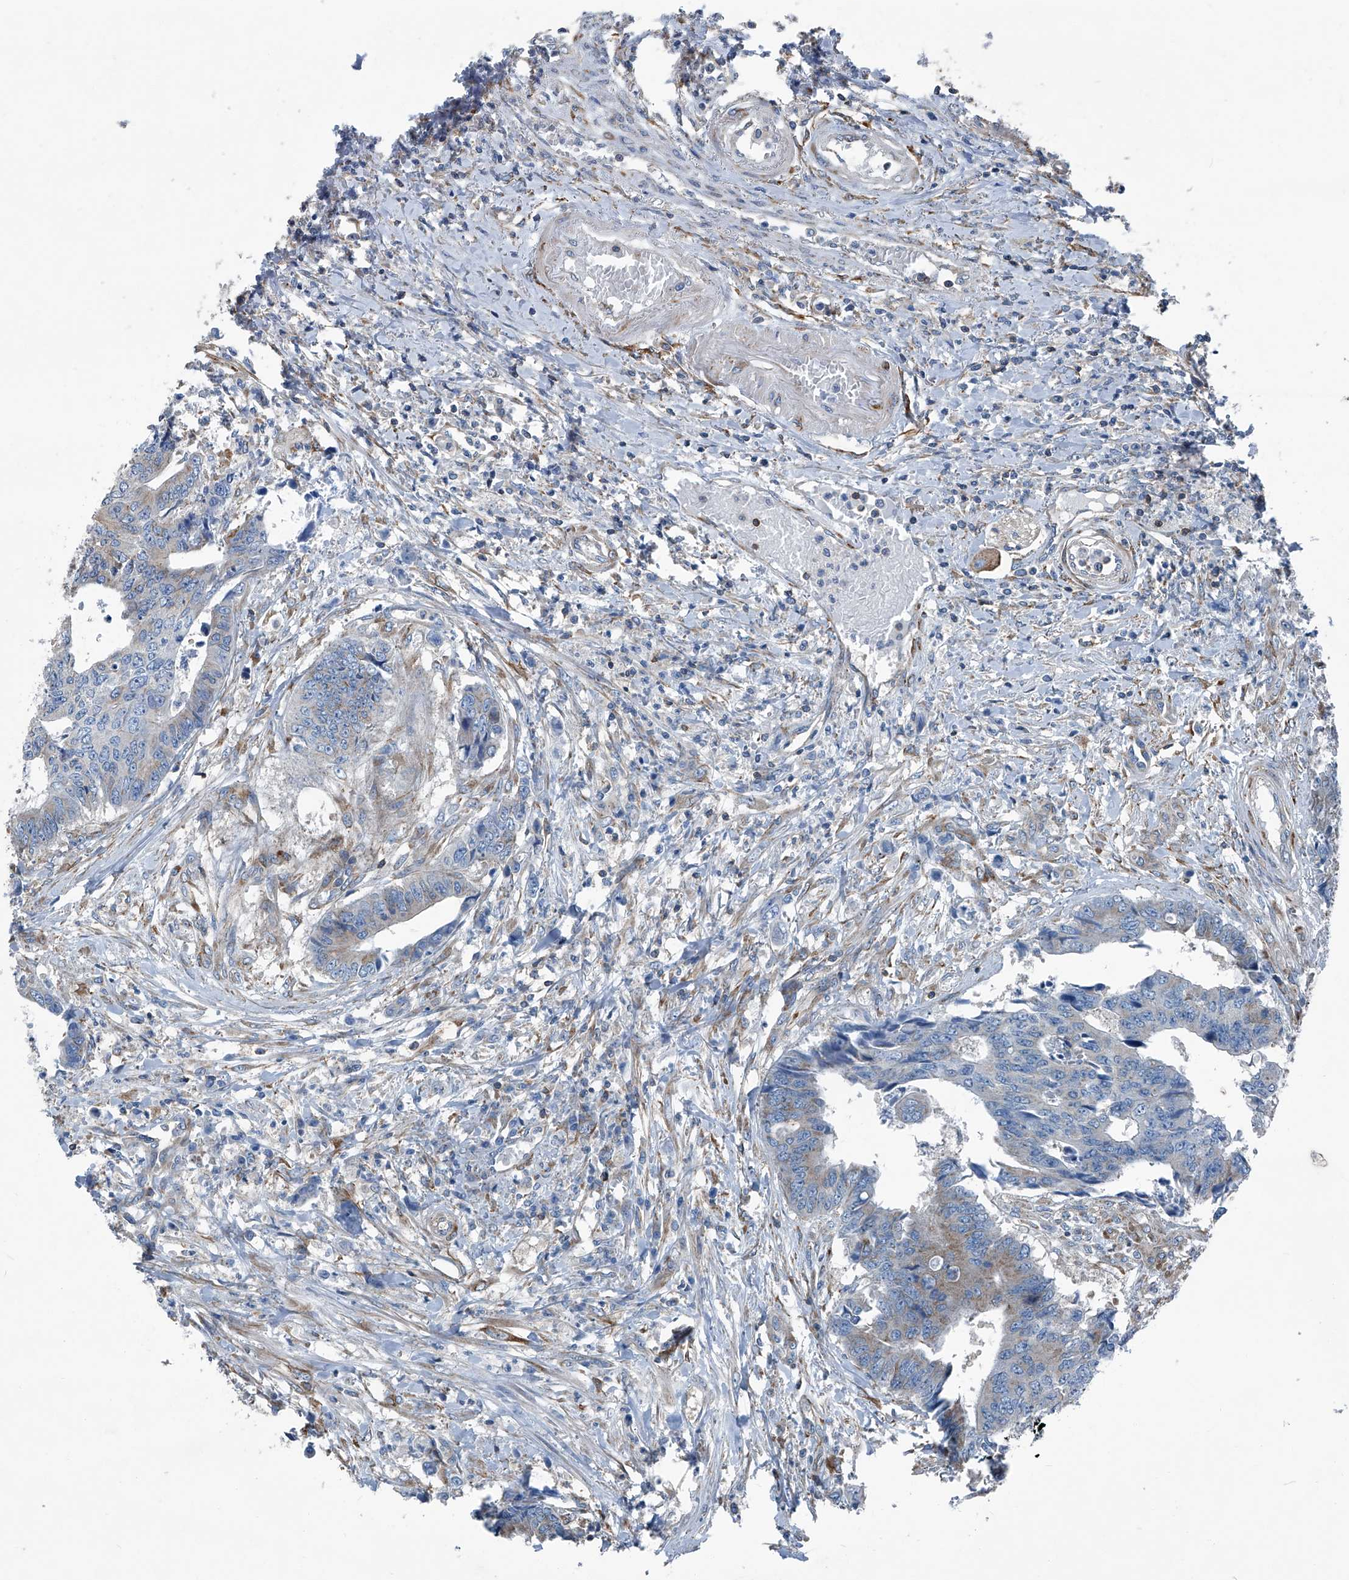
{"staining": {"intensity": "weak", "quantity": "<25%", "location": "cytoplasmic/membranous"}, "tissue": "colorectal cancer", "cell_type": "Tumor cells", "image_type": "cancer", "snomed": [{"axis": "morphology", "description": "Adenocarcinoma, NOS"}, {"axis": "topography", "description": "Rectum"}], "caption": "IHC histopathology image of colorectal cancer stained for a protein (brown), which displays no staining in tumor cells.", "gene": "SEPTIN7", "patient": {"sex": "male", "age": 84}}